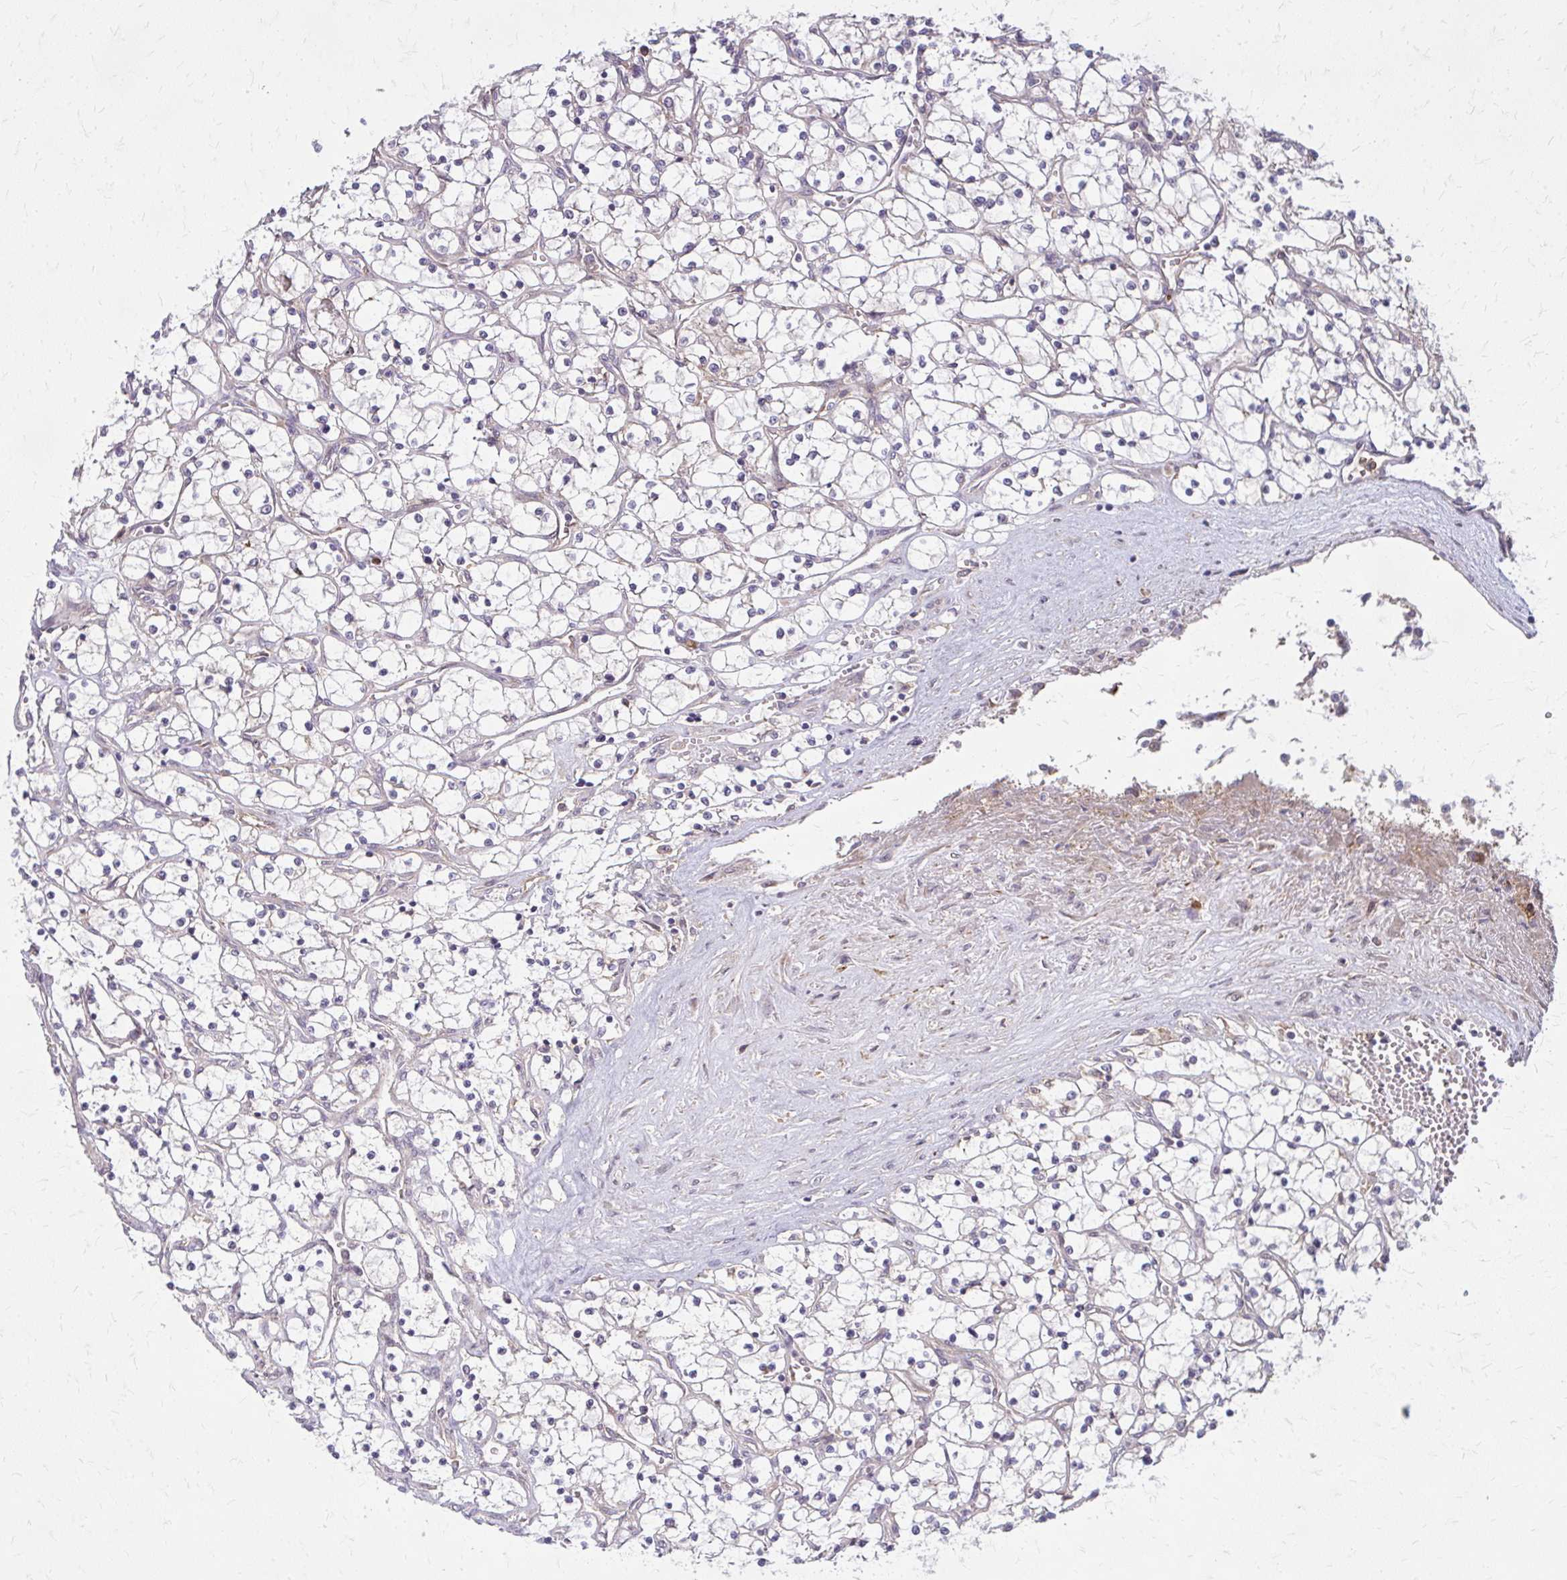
{"staining": {"intensity": "negative", "quantity": "none", "location": "none"}, "tissue": "renal cancer", "cell_type": "Tumor cells", "image_type": "cancer", "snomed": [{"axis": "morphology", "description": "Adenocarcinoma, NOS"}, {"axis": "topography", "description": "Kidney"}], "caption": "A high-resolution micrograph shows immunohistochemistry (IHC) staining of renal cancer, which demonstrates no significant expression in tumor cells.", "gene": "OXNAD1", "patient": {"sex": "female", "age": 69}}